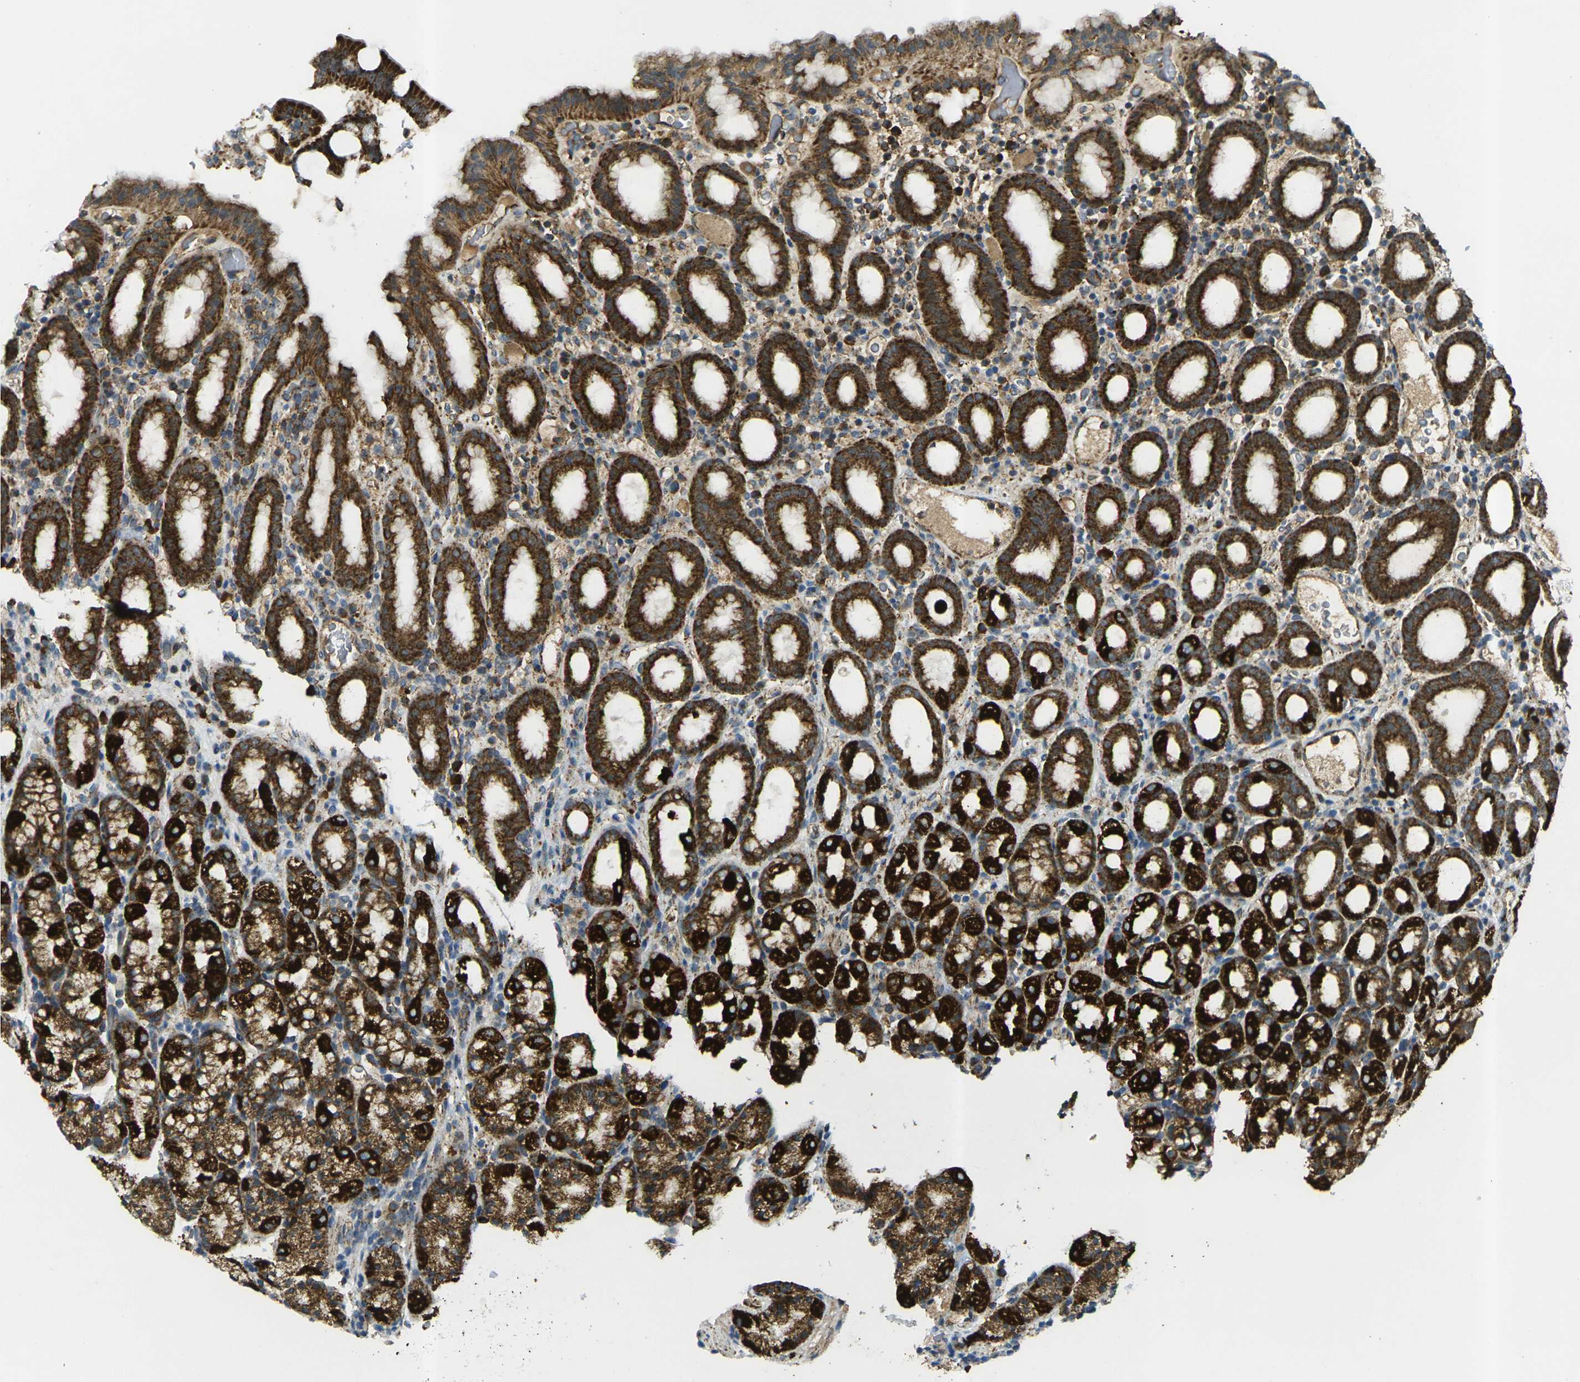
{"staining": {"intensity": "strong", "quantity": ">75%", "location": "cytoplasmic/membranous"}, "tissue": "stomach", "cell_type": "Glandular cells", "image_type": "normal", "snomed": [{"axis": "morphology", "description": "Normal tissue, NOS"}, {"axis": "topography", "description": "Stomach, upper"}], "caption": "Immunohistochemical staining of benign stomach demonstrates >75% levels of strong cytoplasmic/membranous protein expression in approximately >75% of glandular cells.", "gene": "IGF1R", "patient": {"sex": "male", "age": 68}}